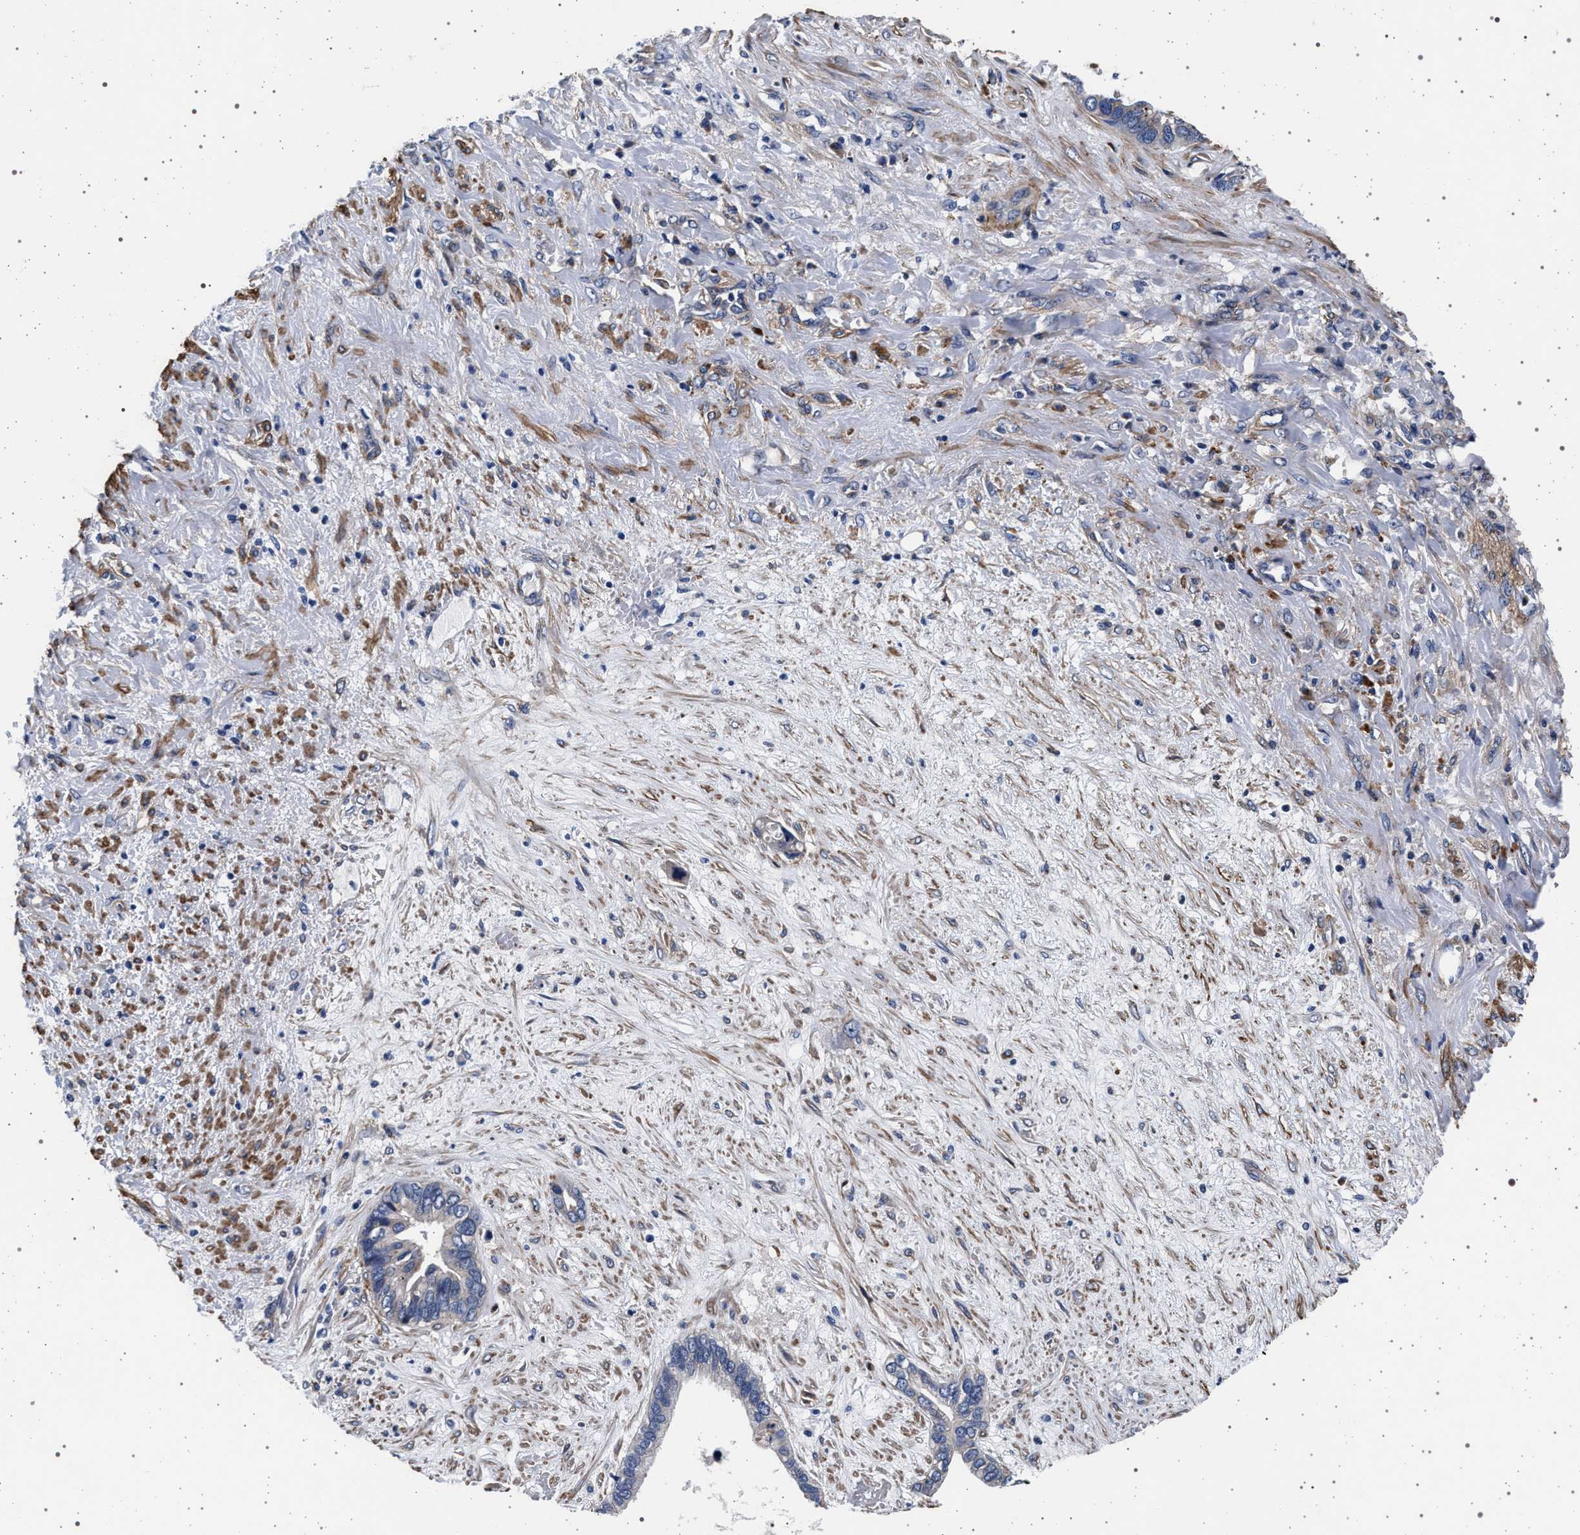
{"staining": {"intensity": "negative", "quantity": "none", "location": "none"}, "tissue": "liver cancer", "cell_type": "Tumor cells", "image_type": "cancer", "snomed": [{"axis": "morphology", "description": "Cholangiocarcinoma"}, {"axis": "topography", "description": "Liver"}], "caption": "Immunohistochemistry micrograph of neoplastic tissue: human liver cancer (cholangiocarcinoma) stained with DAB exhibits no significant protein expression in tumor cells.", "gene": "KCNK6", "patient": {"sex": "female", "age": 65}}